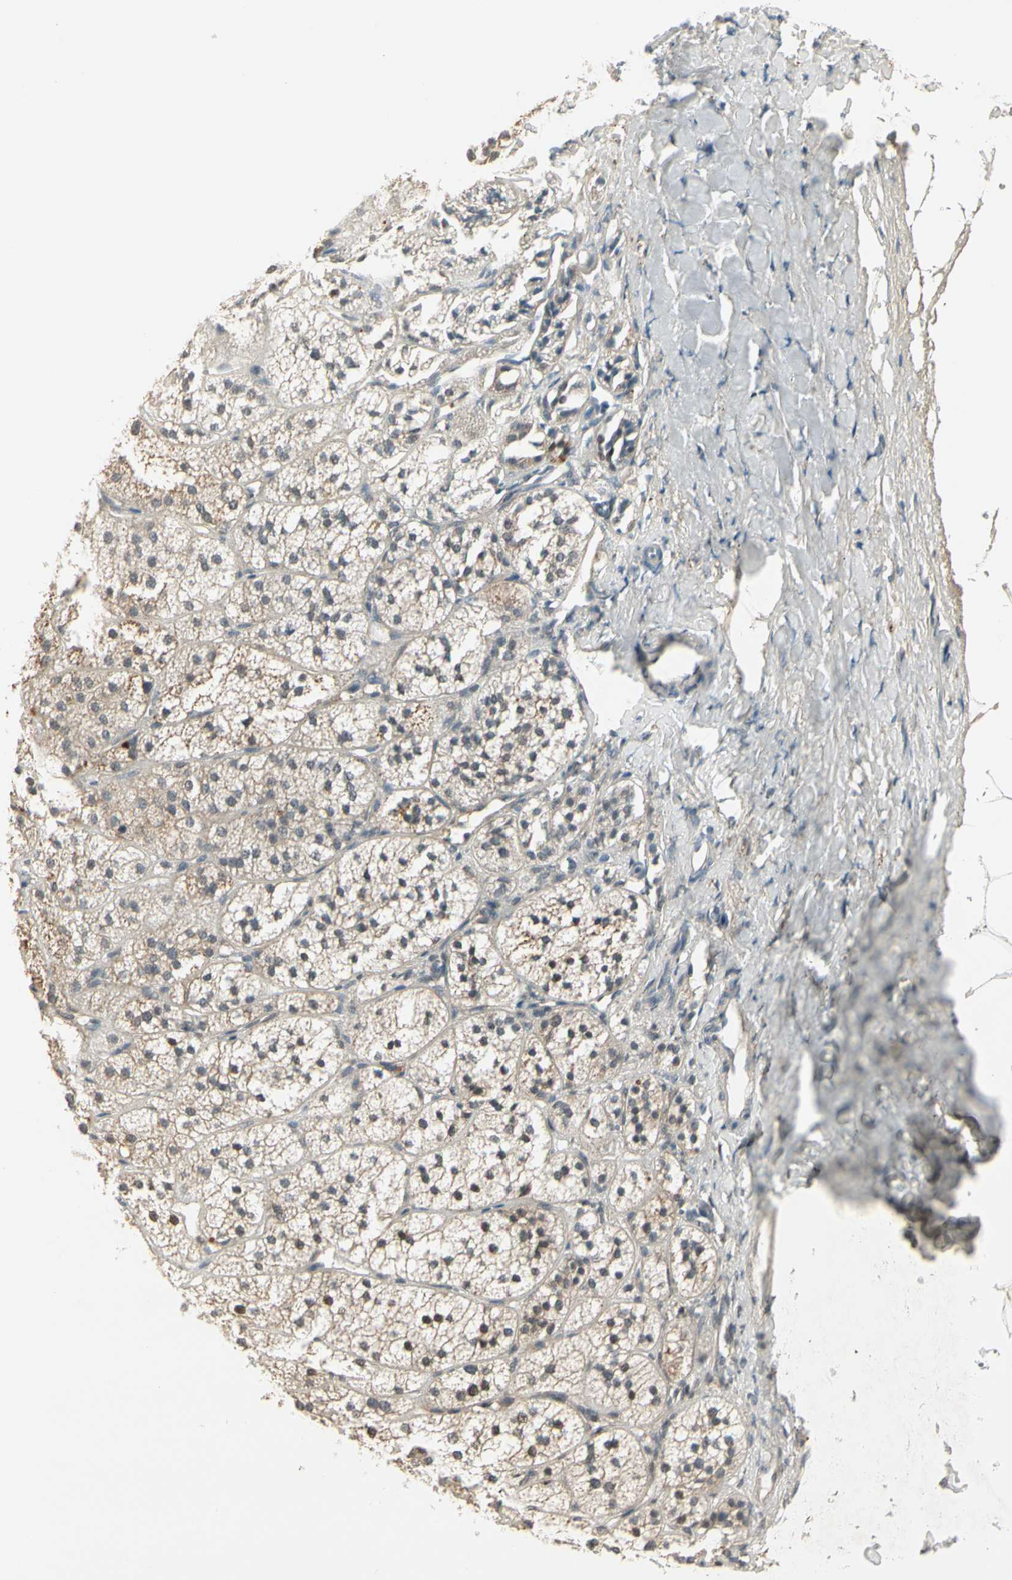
{"staining": {"intensity": "strong", "quantity": ">75%", "location": "nuclear"}, "tissue": "adrenal gland", "cell_type": "Glandular cells", "image_type": "normal", "snomed": [{"axis": "morphology", "description": "Normal tissue, NOS"}, {"axis": "topography", "description": "Adrenal gland"}], "caption": "Protein analysis of unremarkable adrenal gland reveals strong nuclear expression in approximately >75% of glandular cells.", "gene": "GTF3A", "patient": {"sex": "female", "age": 71}}